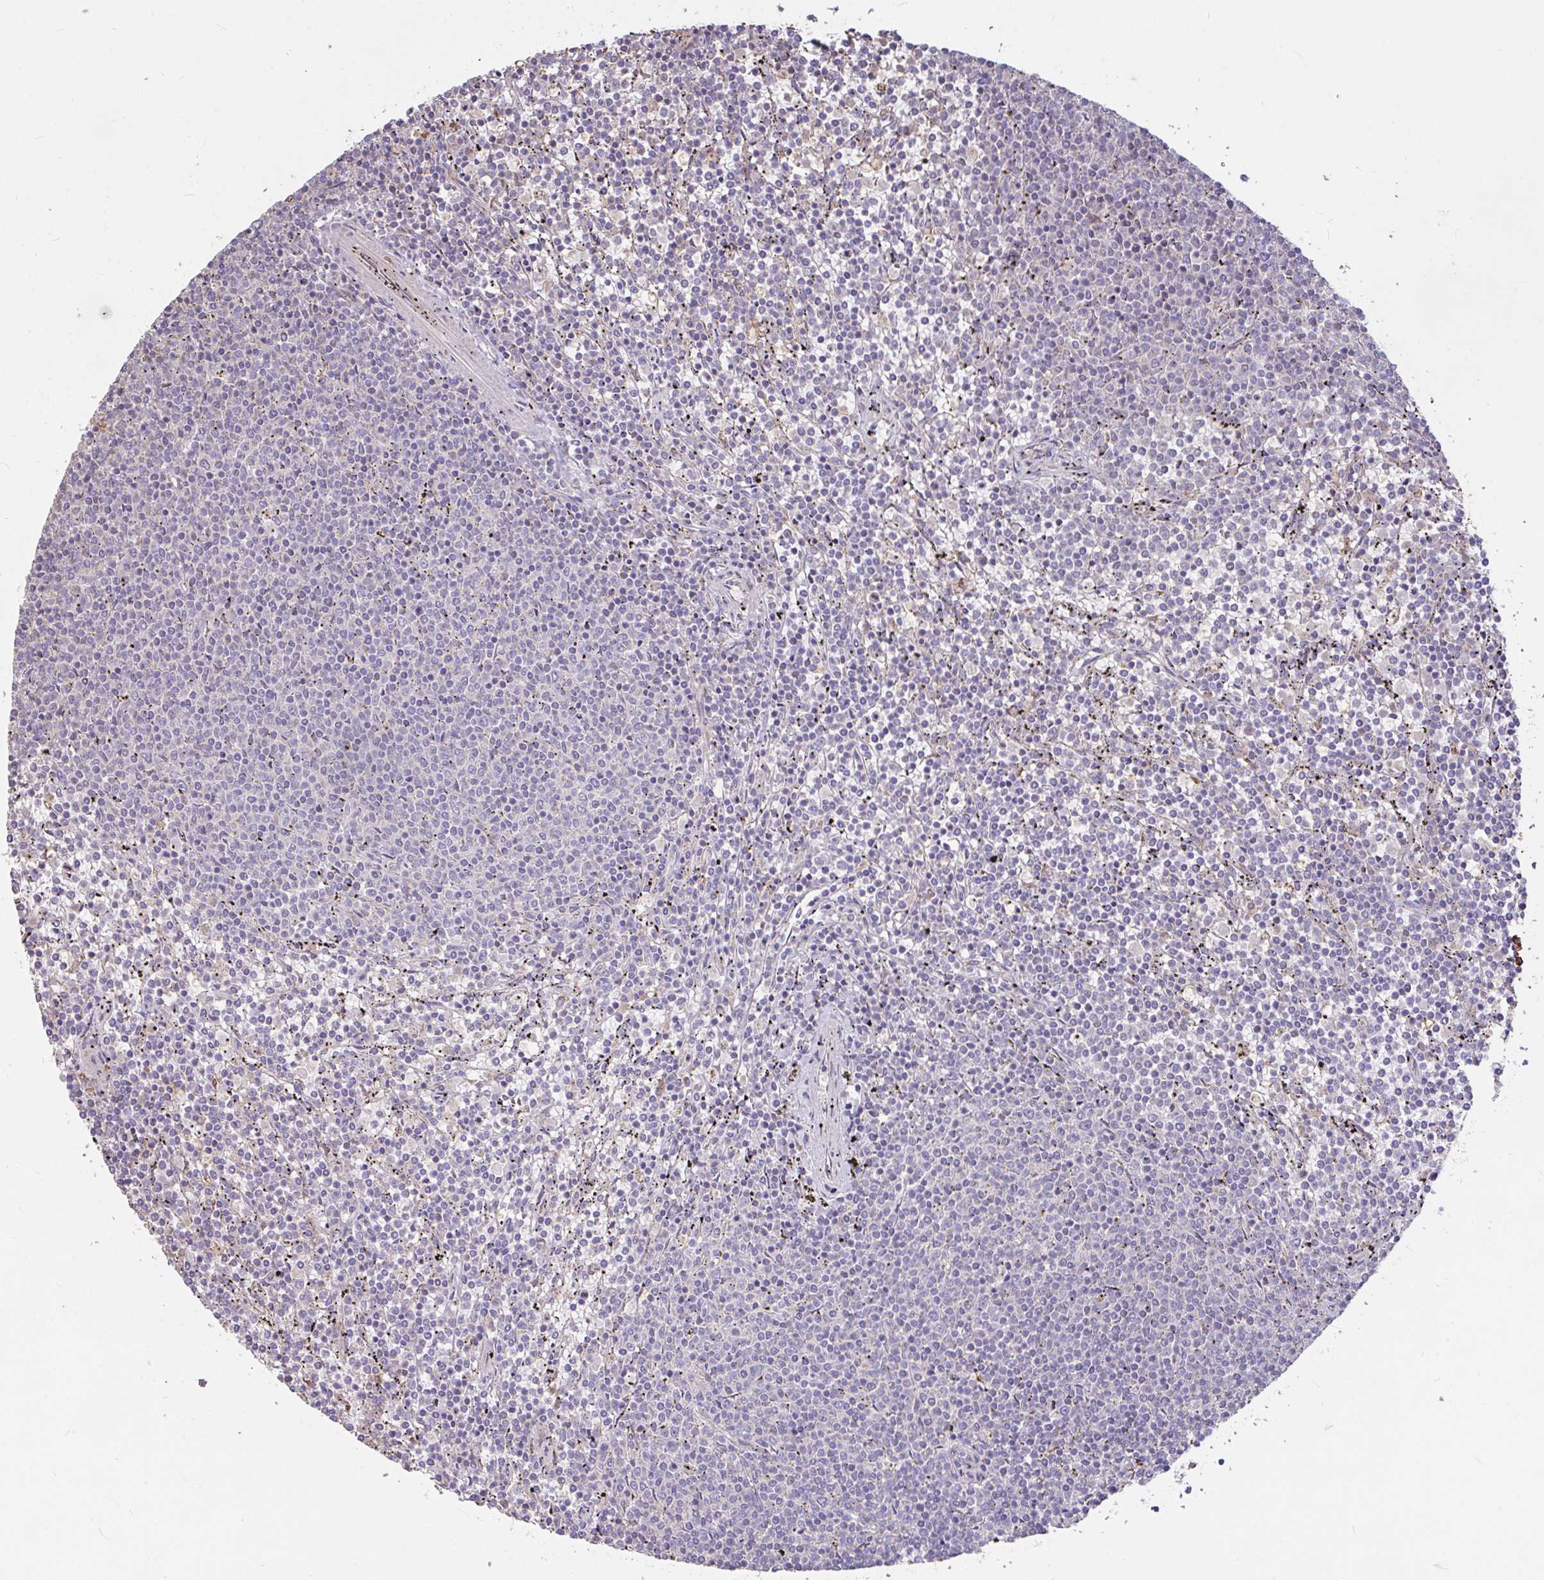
{"staining": {"intensity": "negative", "quantity": "none", "location": "none"}, "tissue": "lymphoma", "cell_type": "Tumor cells", "image_type": "cancer", "snomed": [{"axis": "morphology", "description": "Malignant lymphoma, non-Hodgkin's type, Low grade"}, {"axis": "topography", "description": "Spleen"}], "caption": "This is a micrograph of immunohistochemistry (IHC) staining of low-grade malignant lymphoma, non-Hodgkin's type, which shows no staining in tumor cells.", "gene": "FCER1A", "patient": {"sex": "female", "age": 50}}